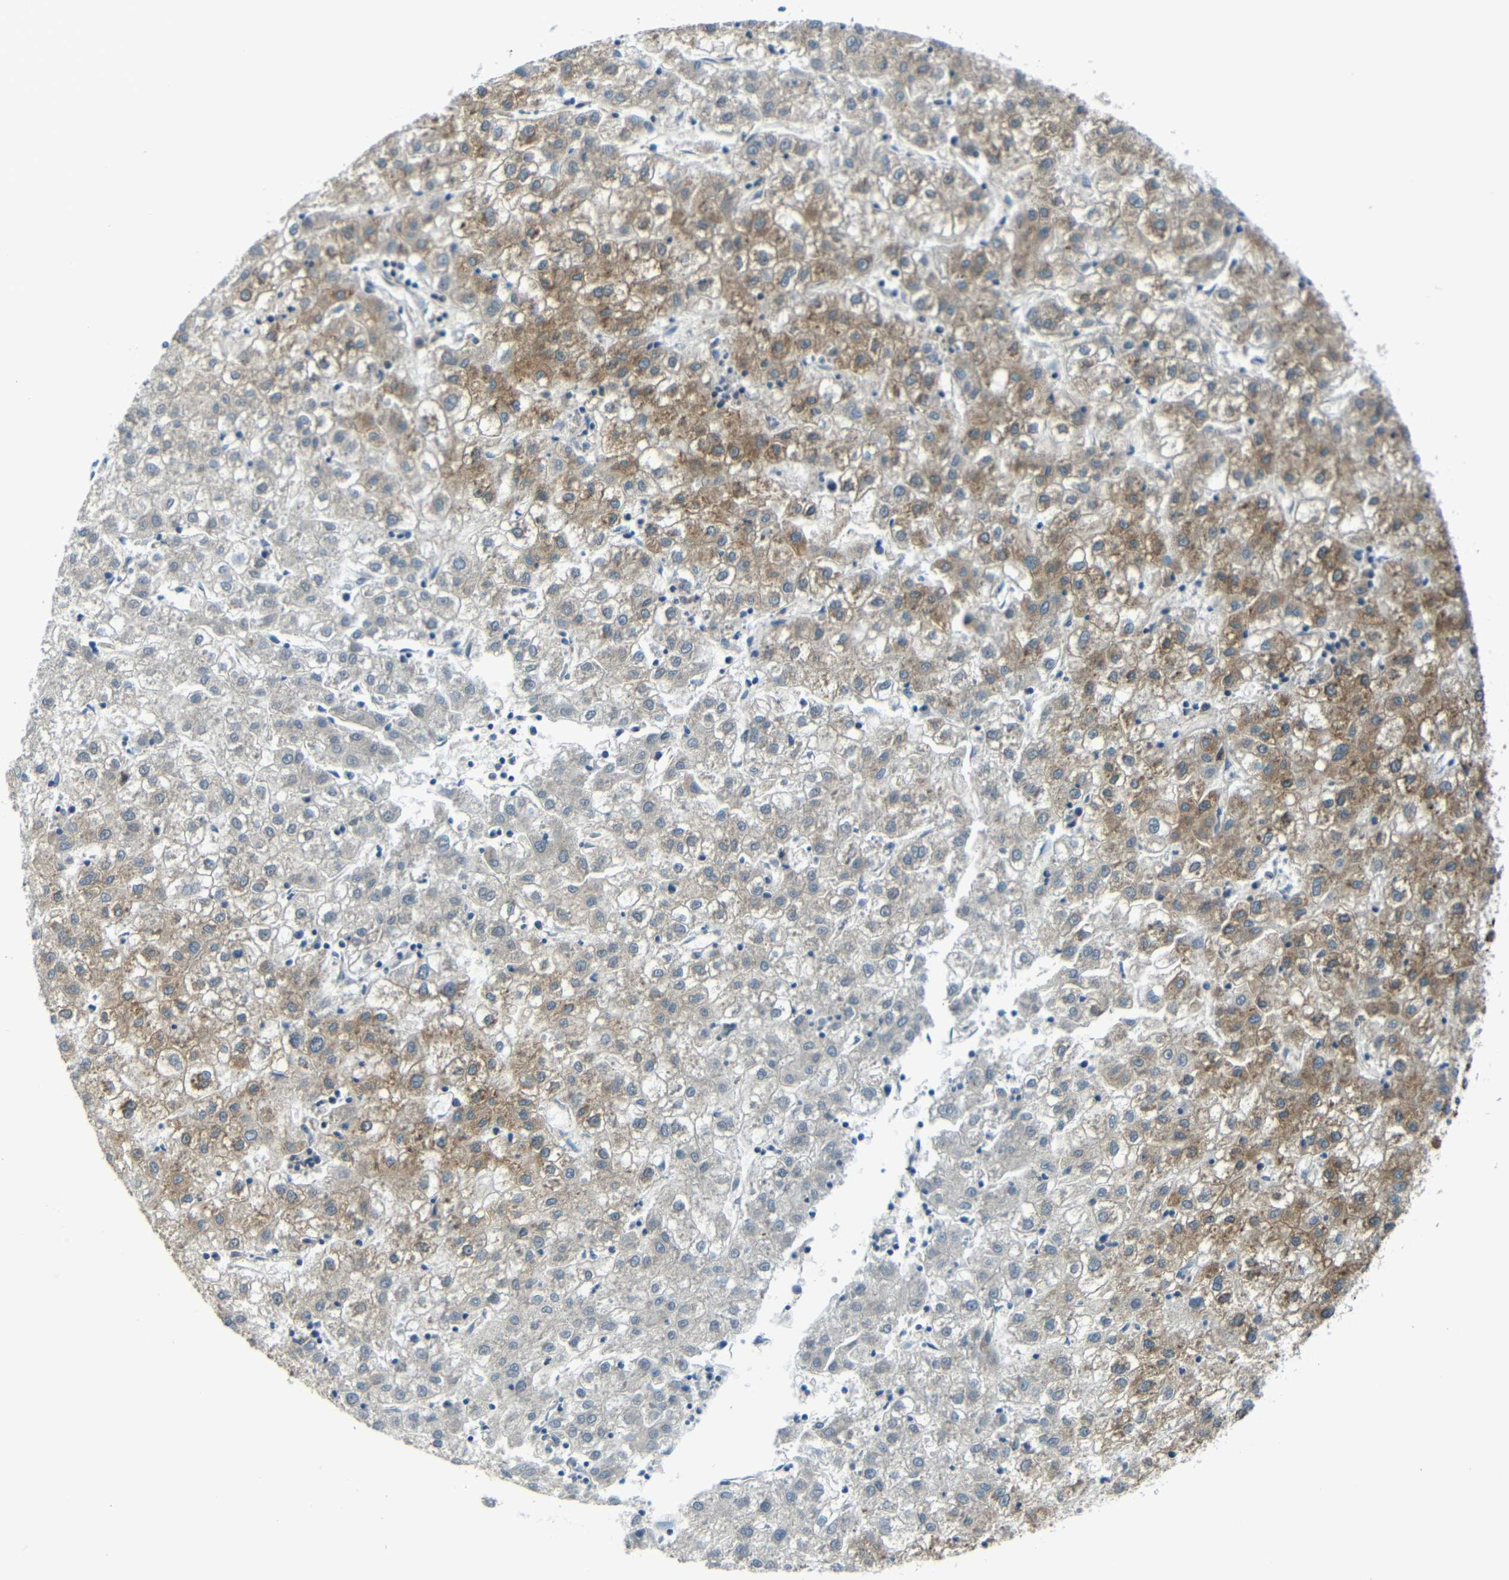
{"staining": {"intensity": "moderate", "quantity": "25%-75%", "location": "cytoplasmic/membranous"}, "tissue": "liver cancer", "cell_type": "Tumor cells", "image_type": "cancer", "snomed": [{"axis": "morphology", "description": "Carcinoma, Hepatocellular, NOS"}, {"axis": "topography", "description": "Liver"}], "caption": "High-power microscopy captured an immunohistochemistry (IHC) histopathology image of liver cancer, revealing moderate cytoplasmic/membranous expression in approximately 25%-75% of tumor cells.", "gene": "VAPB", "patient": {"sex": "male", "age": 72}}